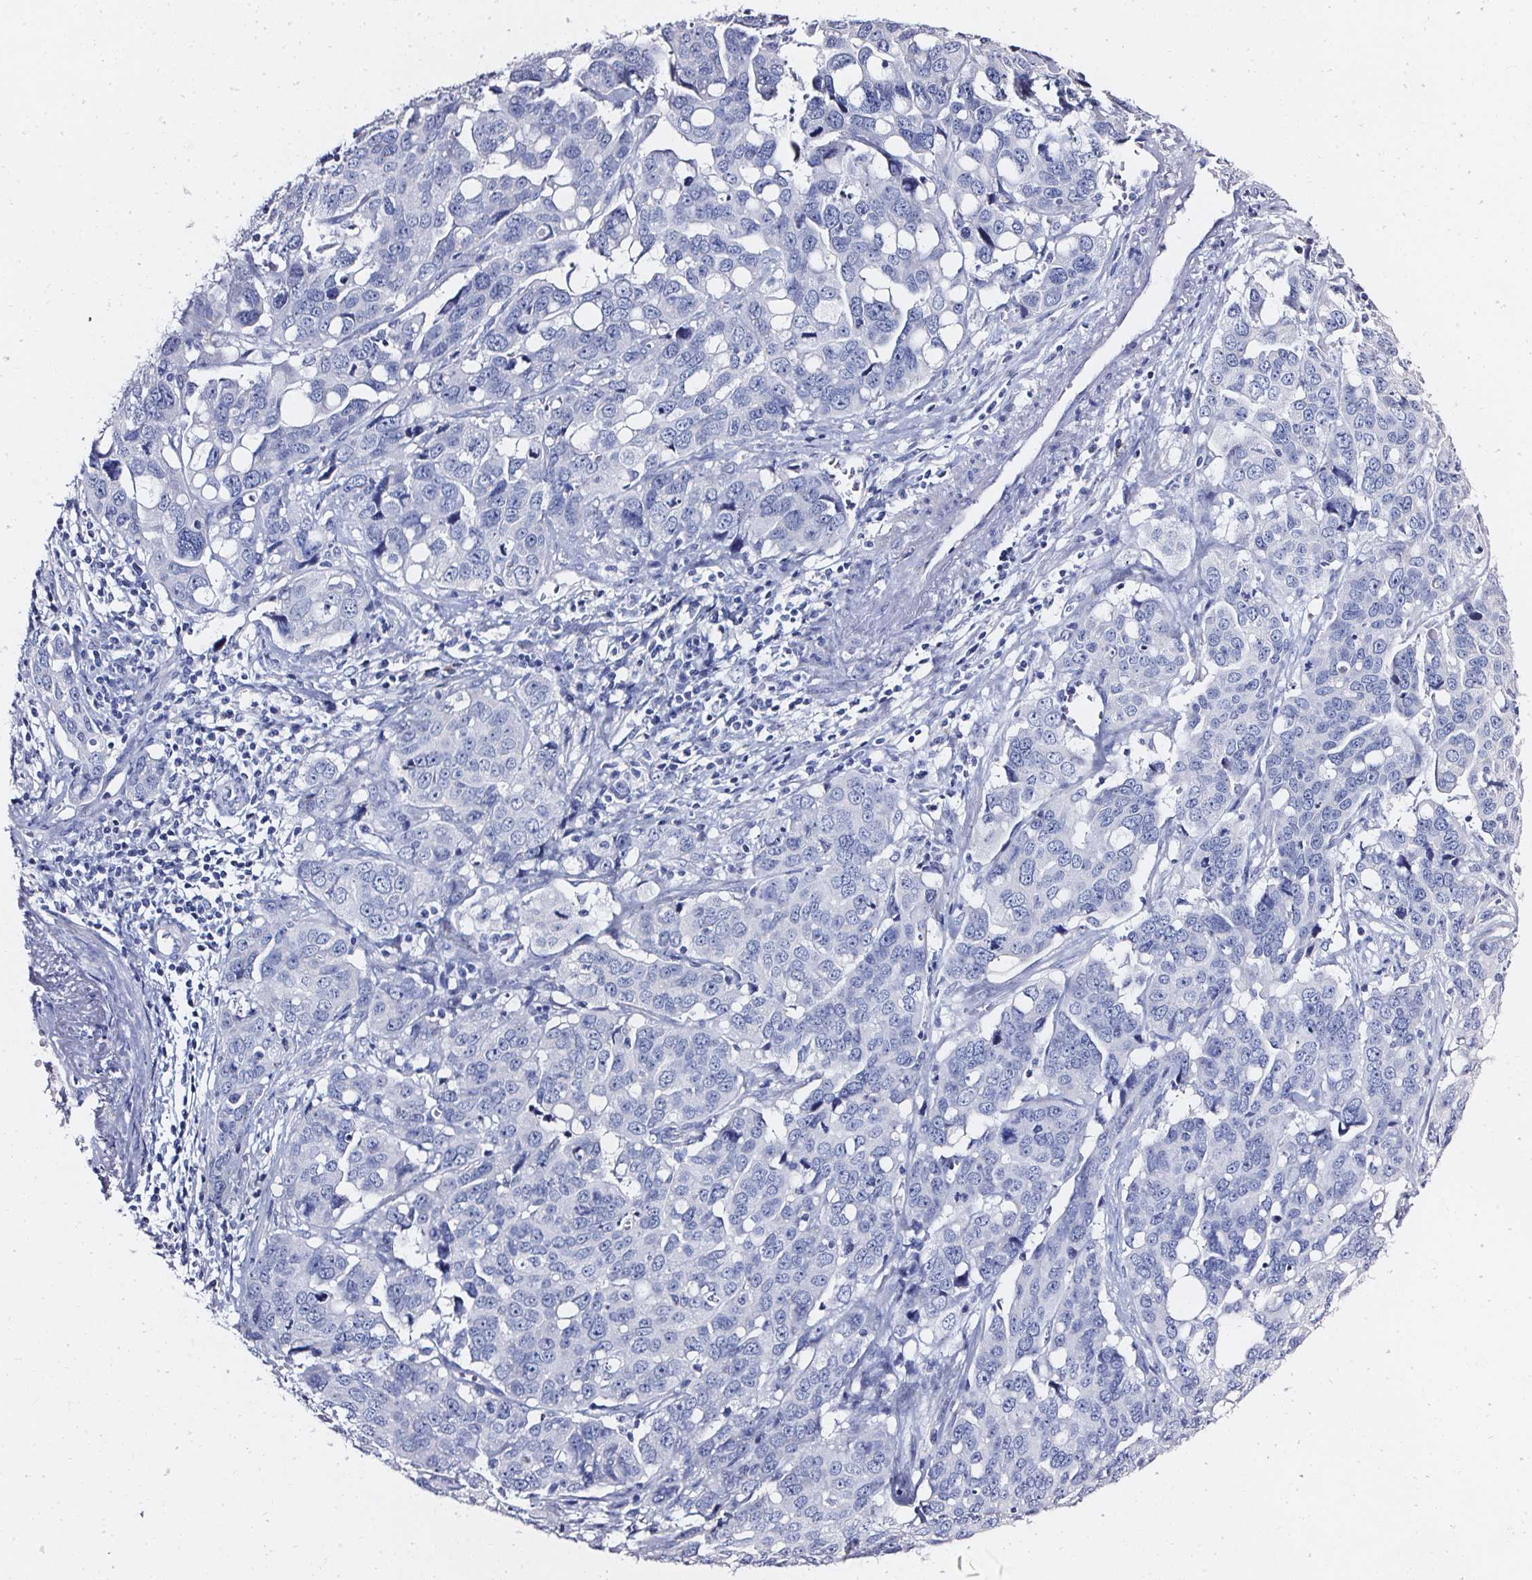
{"staining": {"intensity": "negative", "quantity": "none", "location": "none"}, "tissue": "ovarian cancer", "cell_type": "Tumor cells", "image_type": "cancer", "snomed": [{"axis": "morphology", "description": "Carcinoma, endometroid"}, {"axis": "topography", "description": "Ovary"}], "caption": "A histopathology image of ovarian cancer (endometroid carcinoma) stained for a protein reveals no brown staining in tumor cells.", "gene": "ELAVL2", "patient": {"sex": "female", "age": 78}}